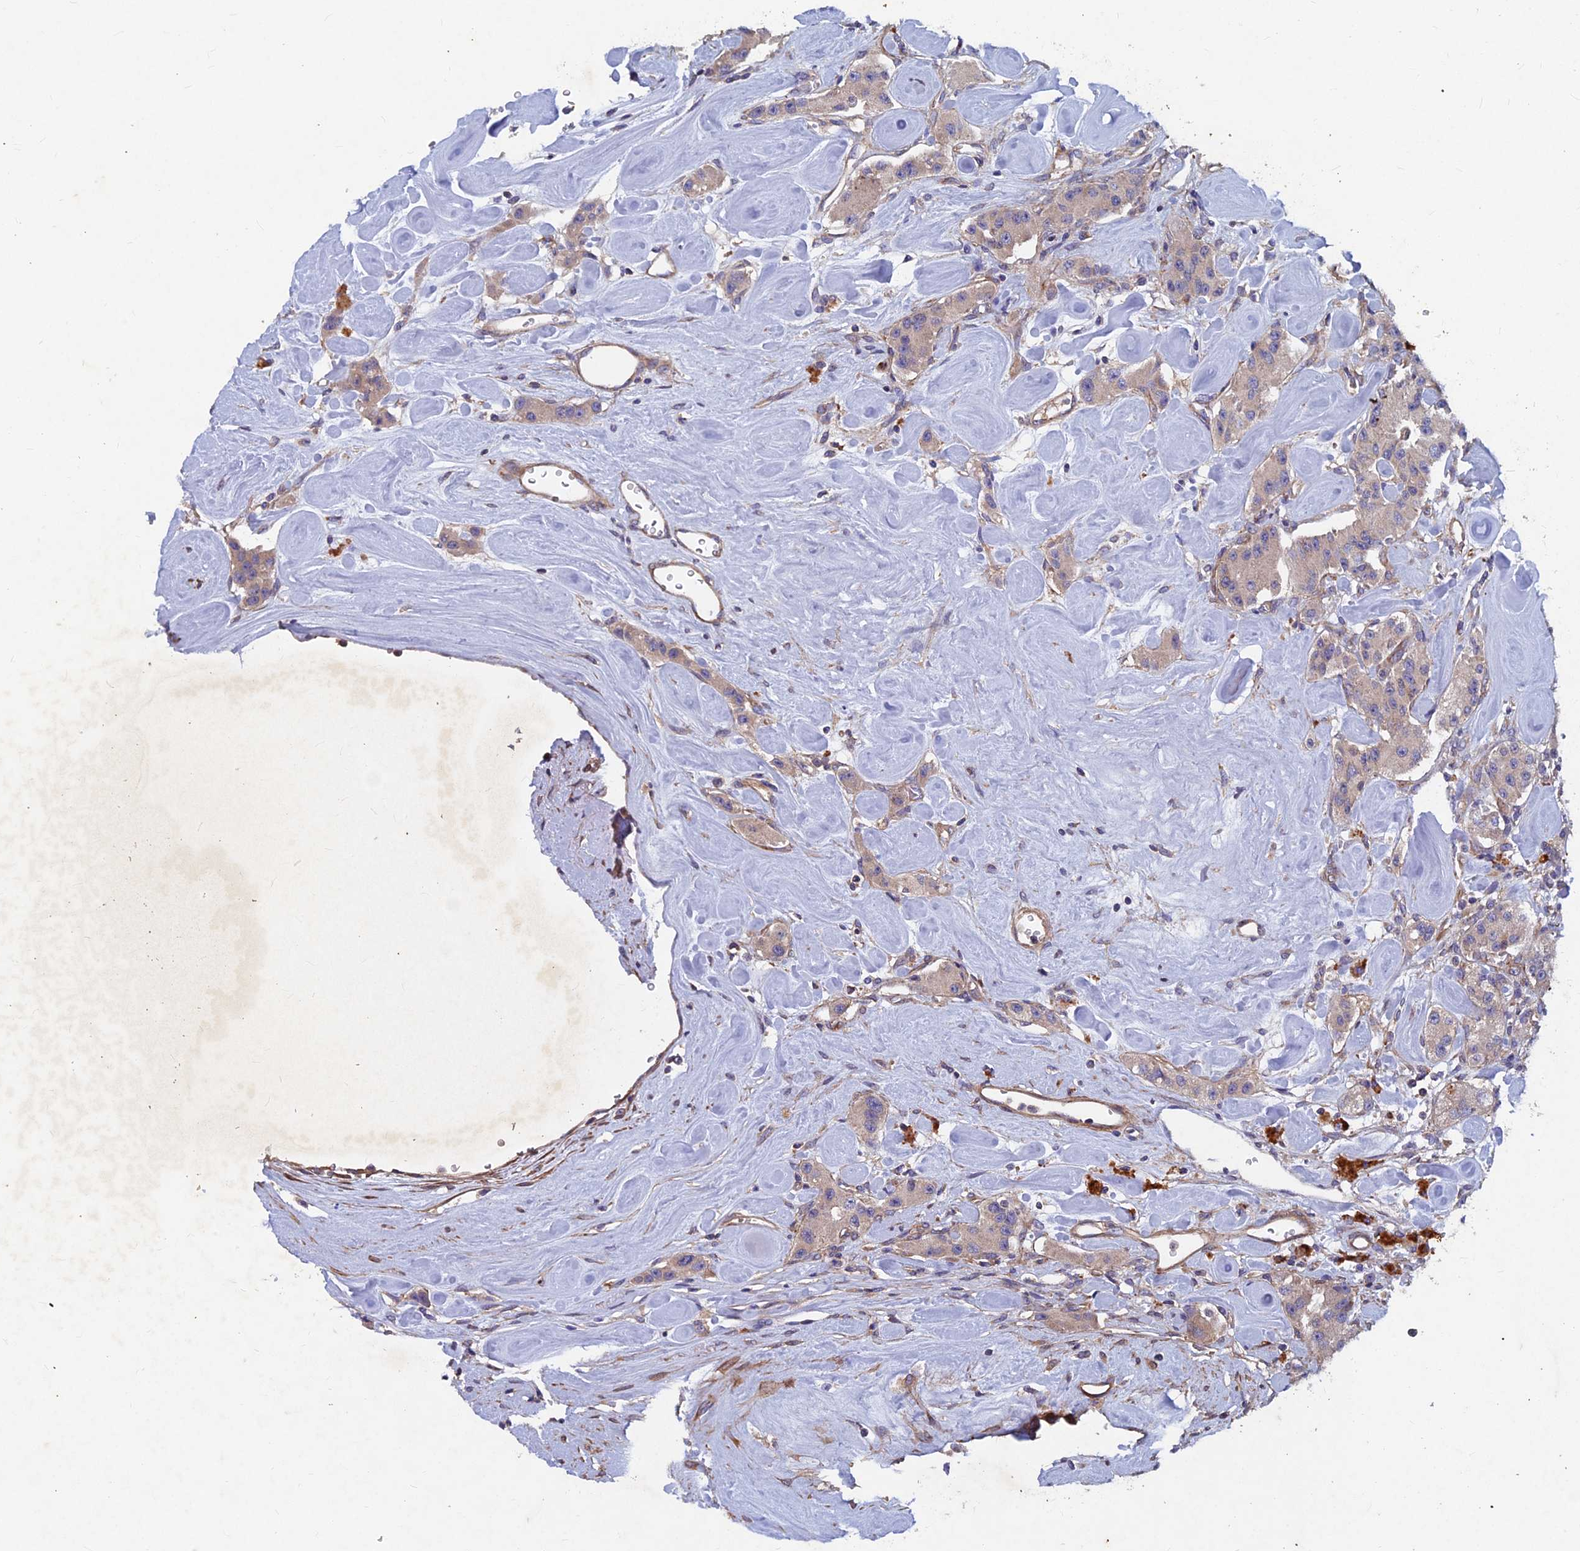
{"staining": {"intensity": "weak", "quantity": ">75%", "location": "cytoplasmic/membranous"}, "tissue": "carcinoid", "cell_type": "Tumor cells", "image_type": "cancer", "snomed": [{"axis": "morphology", "description": "Carcinoid, malignant, NOS"}, {"axis": "topography", "description": "Pancreas"}], "caption": "Immunohistochemistry of malignant carcinoid shows low levels of weak cytoplasmic/membranous expression in about >75% of tumor cells.", "gene": "NCAPG", "patient": {"sex": "male", "age": 41}}